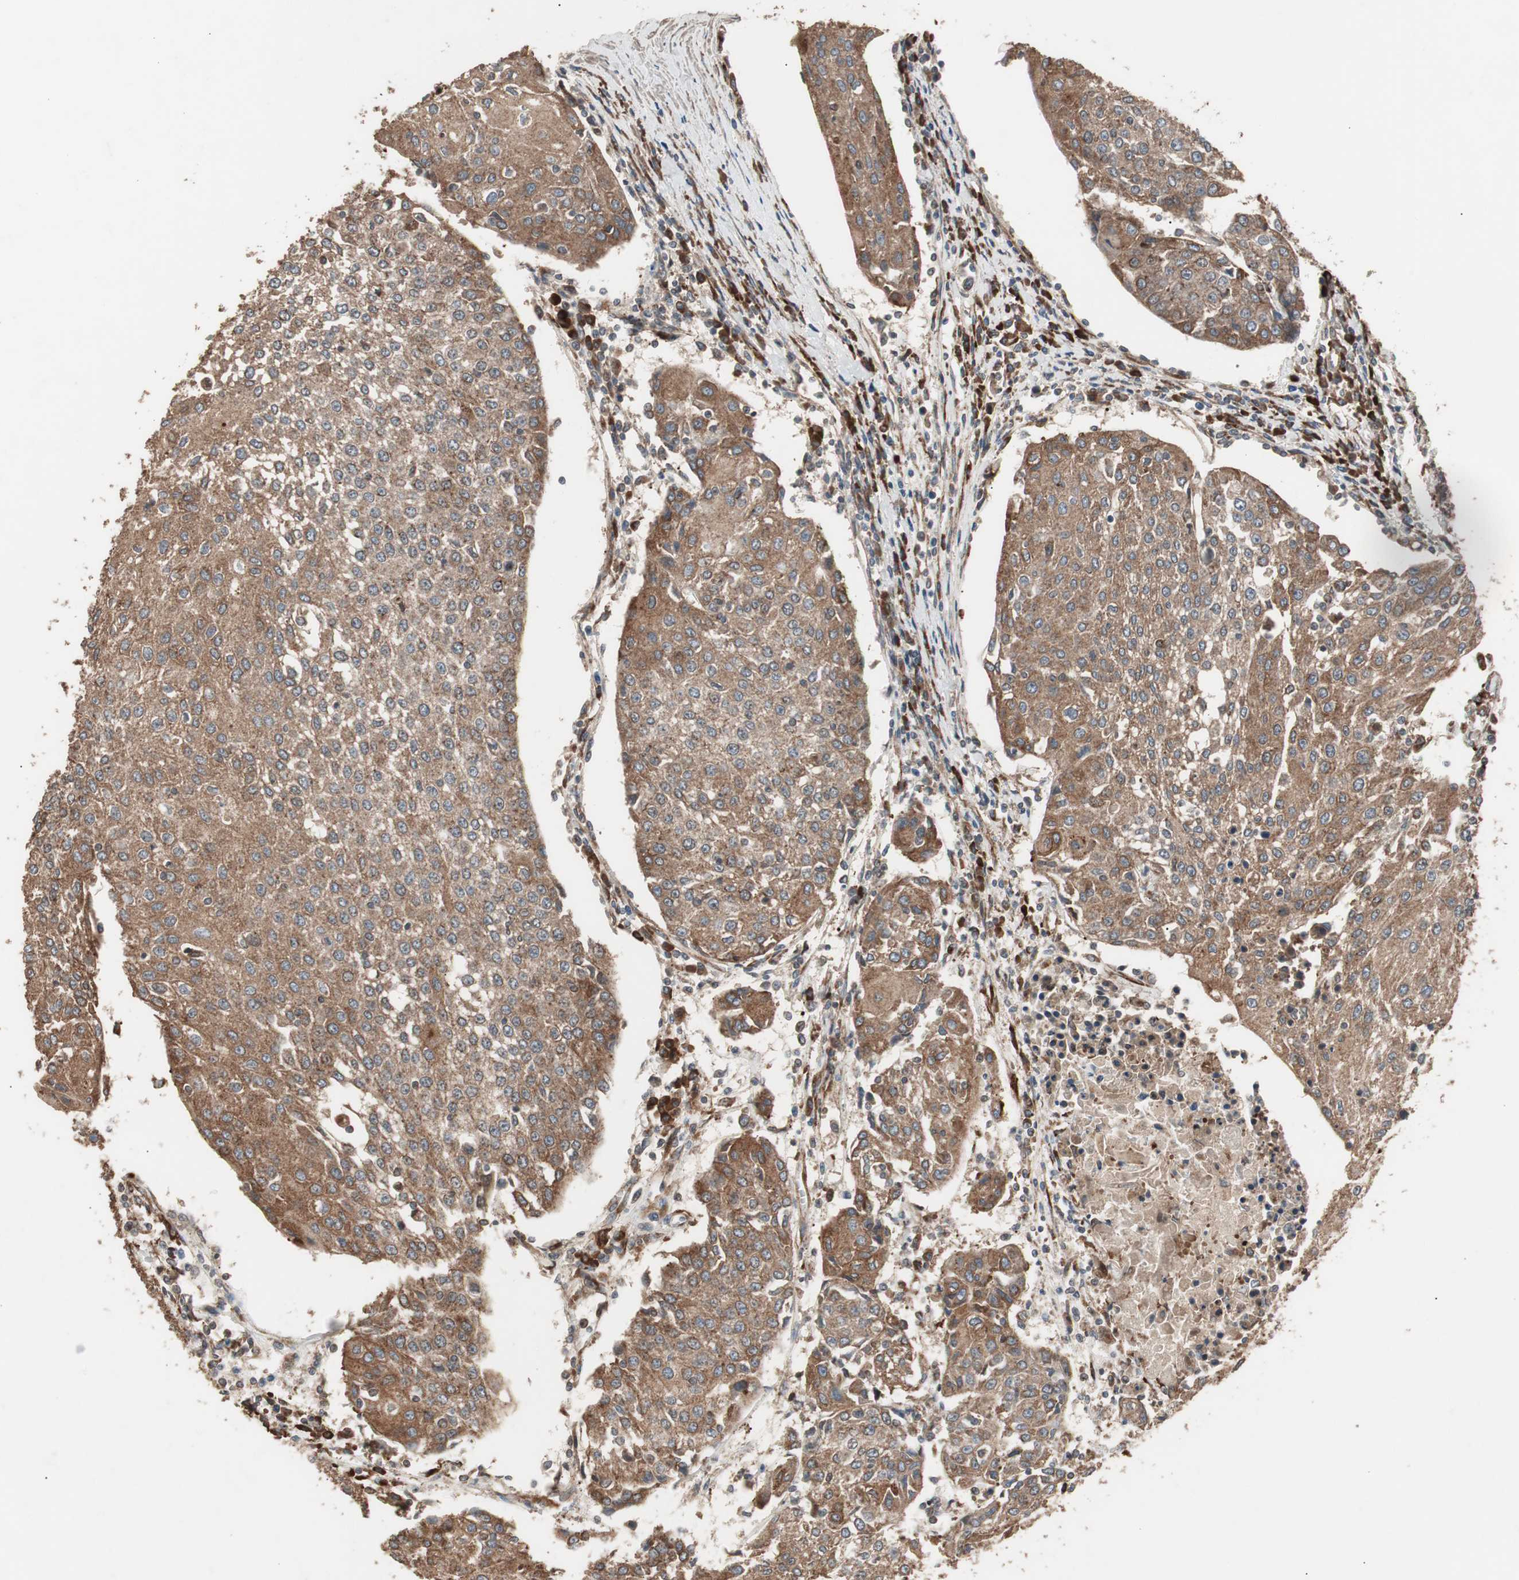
{"staining": {"intensity": "moderate", "quantity": ">75%", "location": "cytoplasmic/membranous"}, "tissue": "urothelial cancer", "cell_type": "Tumor cells", "image_type": "cancer", "snomed": [{"axis": "morphology", "description": "Urothelial carcinoma, High grade"}, {"axis": "topography", "description": "Urinary bladder"}], "caption": "Urothelial carcinoma (high-grade) stained with a brown dye exhibits moderate cytoplasmic/membranous positive expression in about >75% of tumor cells.", "gene": "LZTS1", "patient": {"sex": "female", "age": 85}}